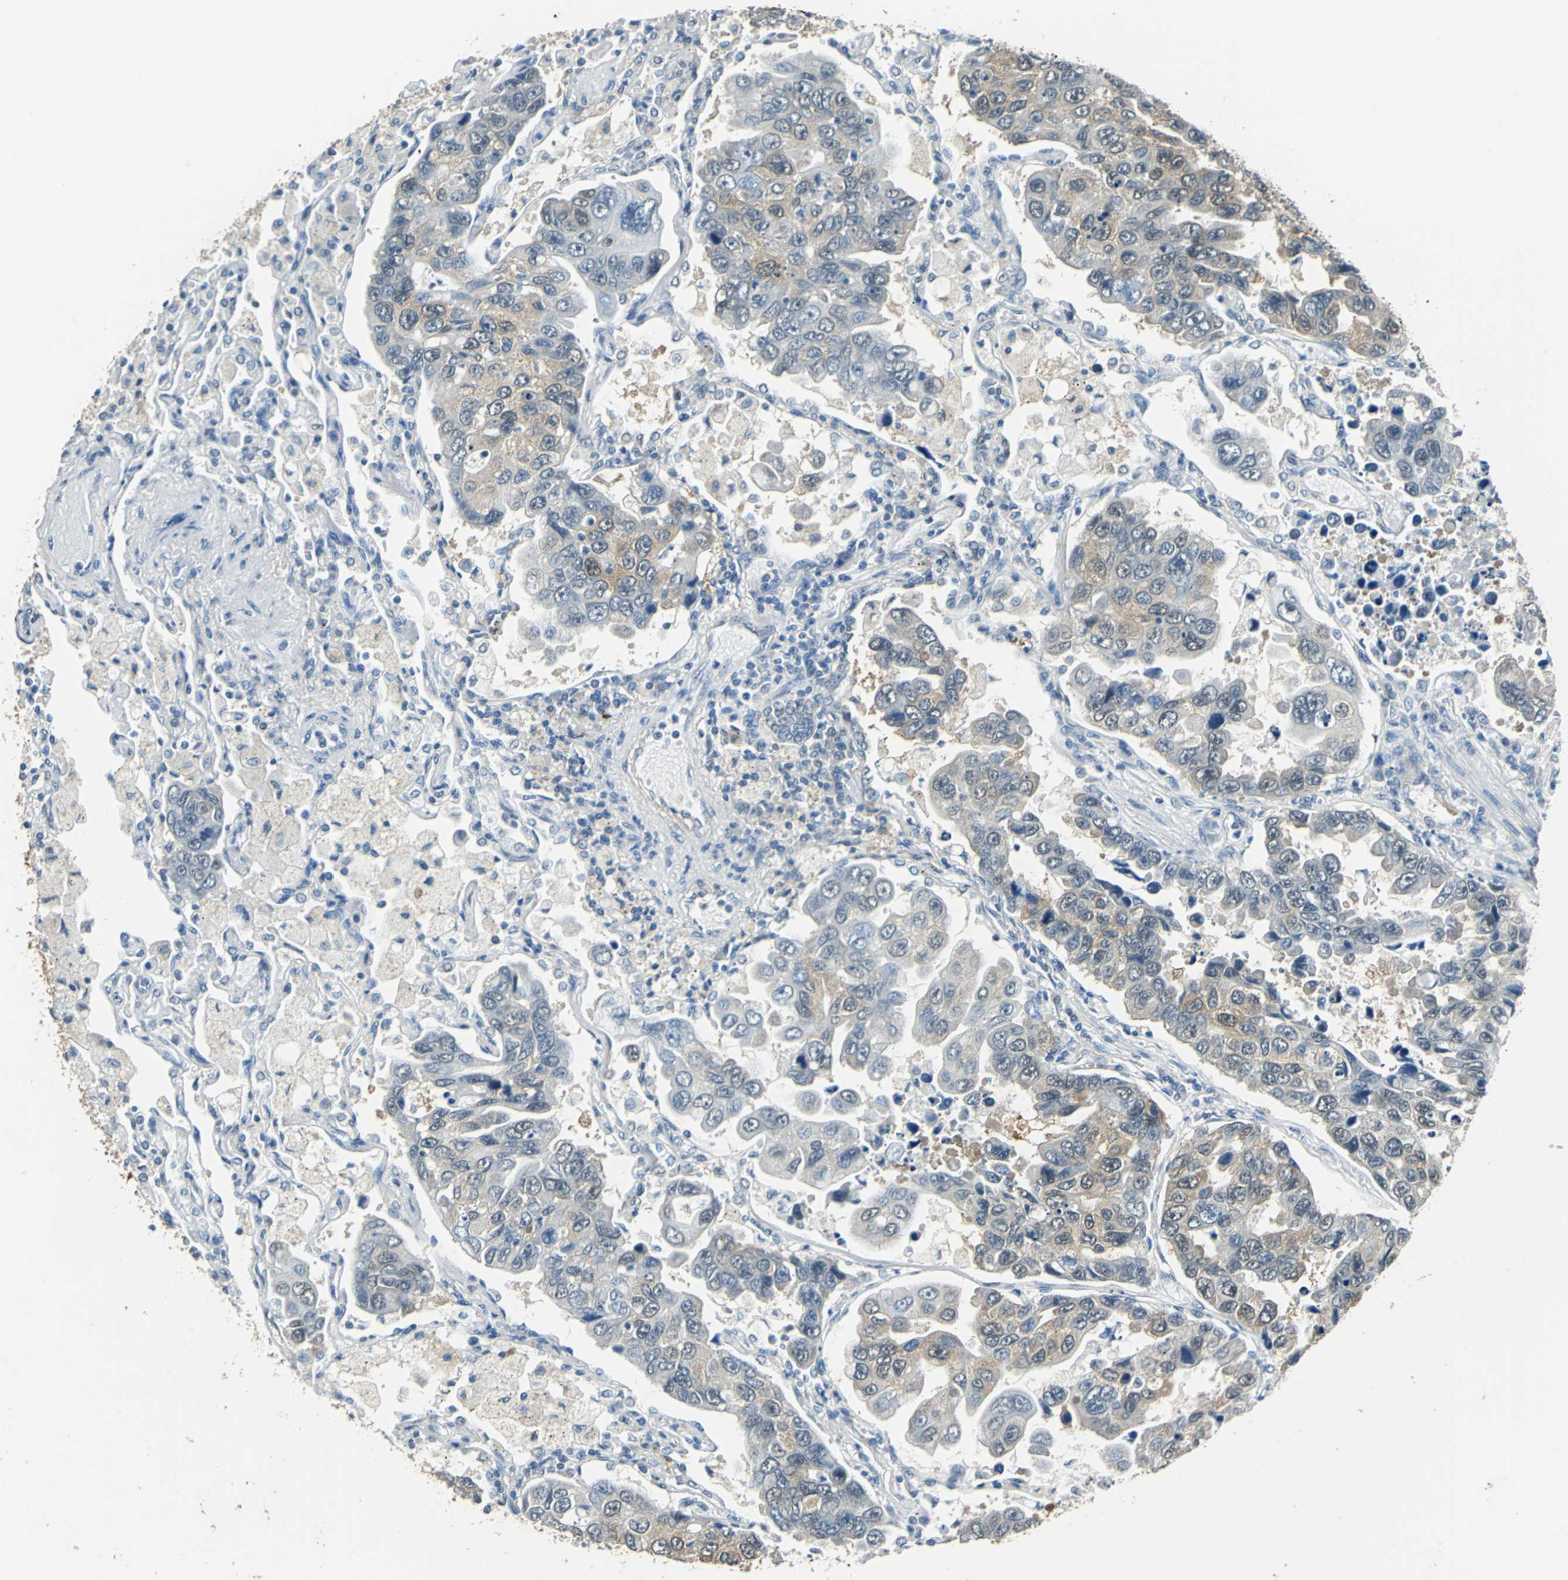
{"staining": {"intensity": "moderate", "quantity": "25%-75%", "location": "cytoplasmic/membranous"}, "tissue": "lung cancer", "cell_type": "Tumor cells", "image_type": "cancer", "snomed": [{"axis": "morphology", "description": "Adenocarcinoma, NOS"}, {"axis": "topography", "description": "Lung"}], "caption": "This is an image of immunohistochemistry (IHC) staining of adenocarcinoma (lung), which shows moderate expression in the cytoplasmic/membranous of tumor cells.", "gene": "FKBP4", "patient": {"sex": "male", "age": 64}}